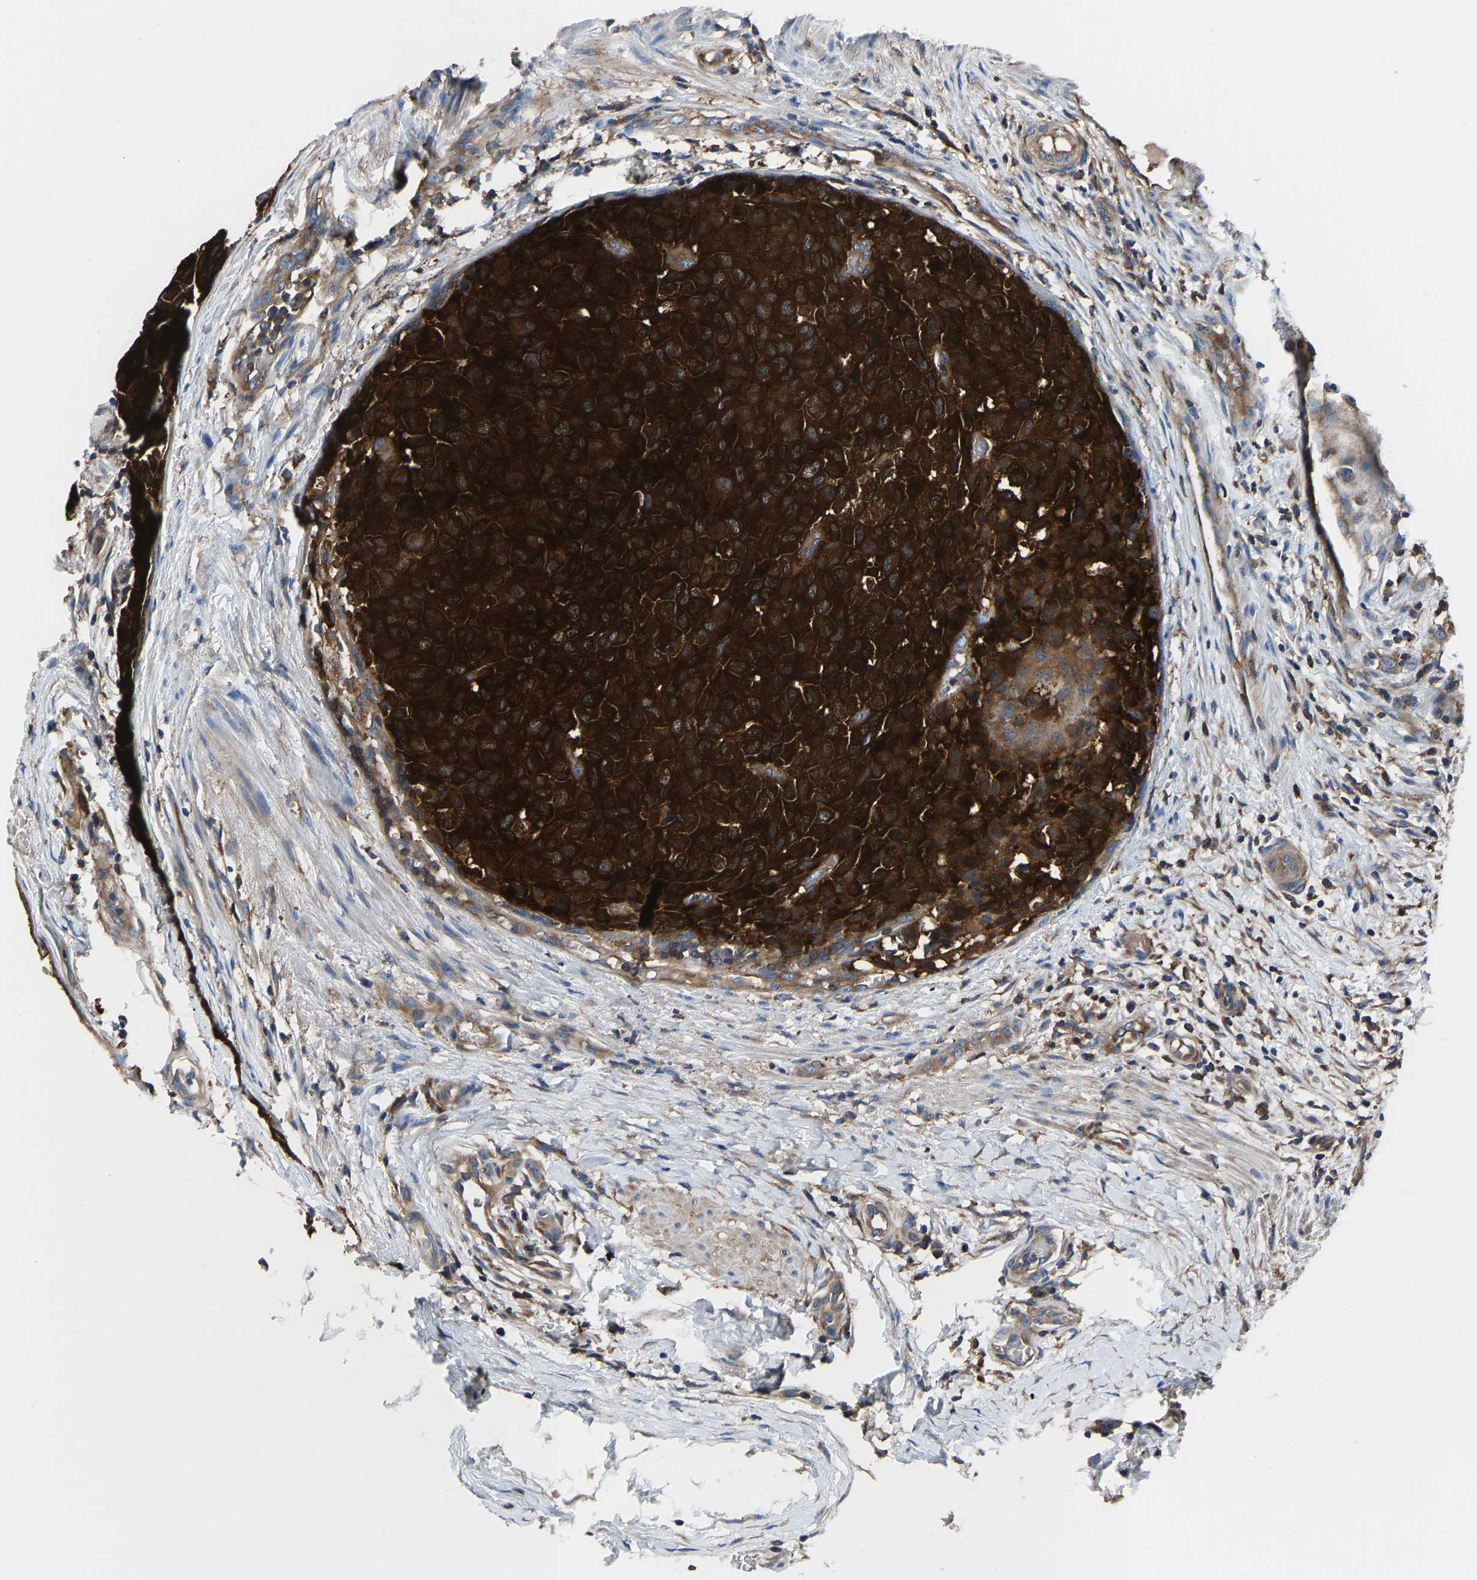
{"staining": {"intensity": "strong", "quantity": ">75%", "location": "cytoplasmic/membranous"}, "tissue": "testis cancer", "cell_type": "Tumor cells", "image_type": "cancer", "snomed": [{"axis": "morphology", "description": "Seminoma, NOS"}, {"axis": "topography", "description": "Testis"}], "caption": "Human seminoma (testis) stained for a protein (brown) exhibits strong cytoplasmic/membranous positive staining in about >75% of tumor cells.", "gene": "PRKAR1A", "patient": {"sex": "male", "age": 59}}